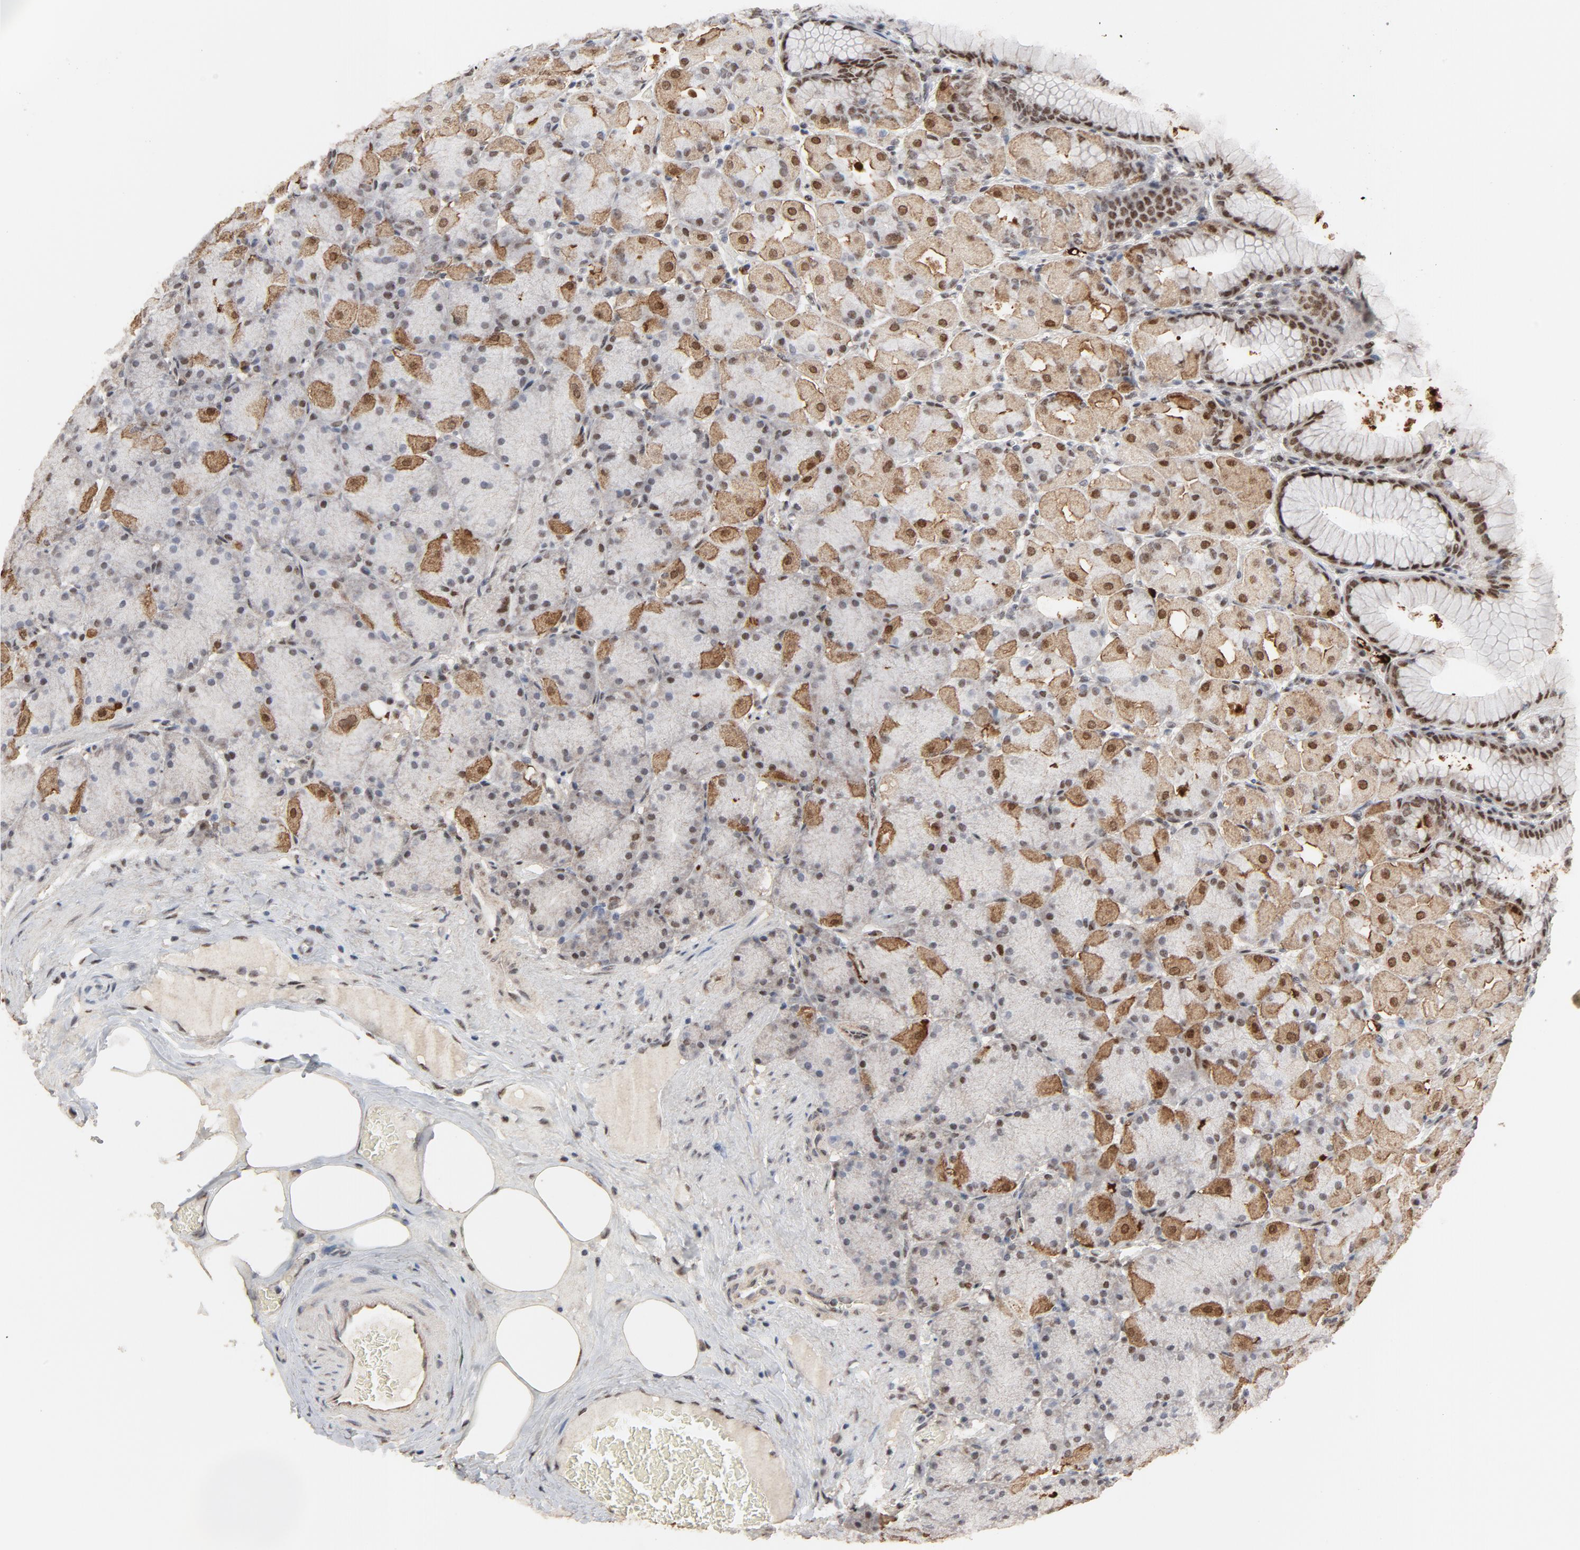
{"staining": {"intensity": "strong", "quantity": ">75%", "location": "cytoplasmic/membranous,nuclear"}, "tissue": "stomach", "cell_type": "Glandular cells", "image_type": "normal", "snomed": [{"axis": "morphology", "description": "Normal tissue, NOS"}, {"axis": "topography", "description": "Stomach, upper"}], "caption": "Immunohistochemical staining of unremarkable human stomach exhibits strong cytoplasmic/membranous,nuclear protein staining in about >75% of glandular cells. Immunohistochemistry stains the protein of interest in brown and the nuclei are stained blue.", "gene": "TP53RK", "patient": {"sex": "female", "age": 56}}